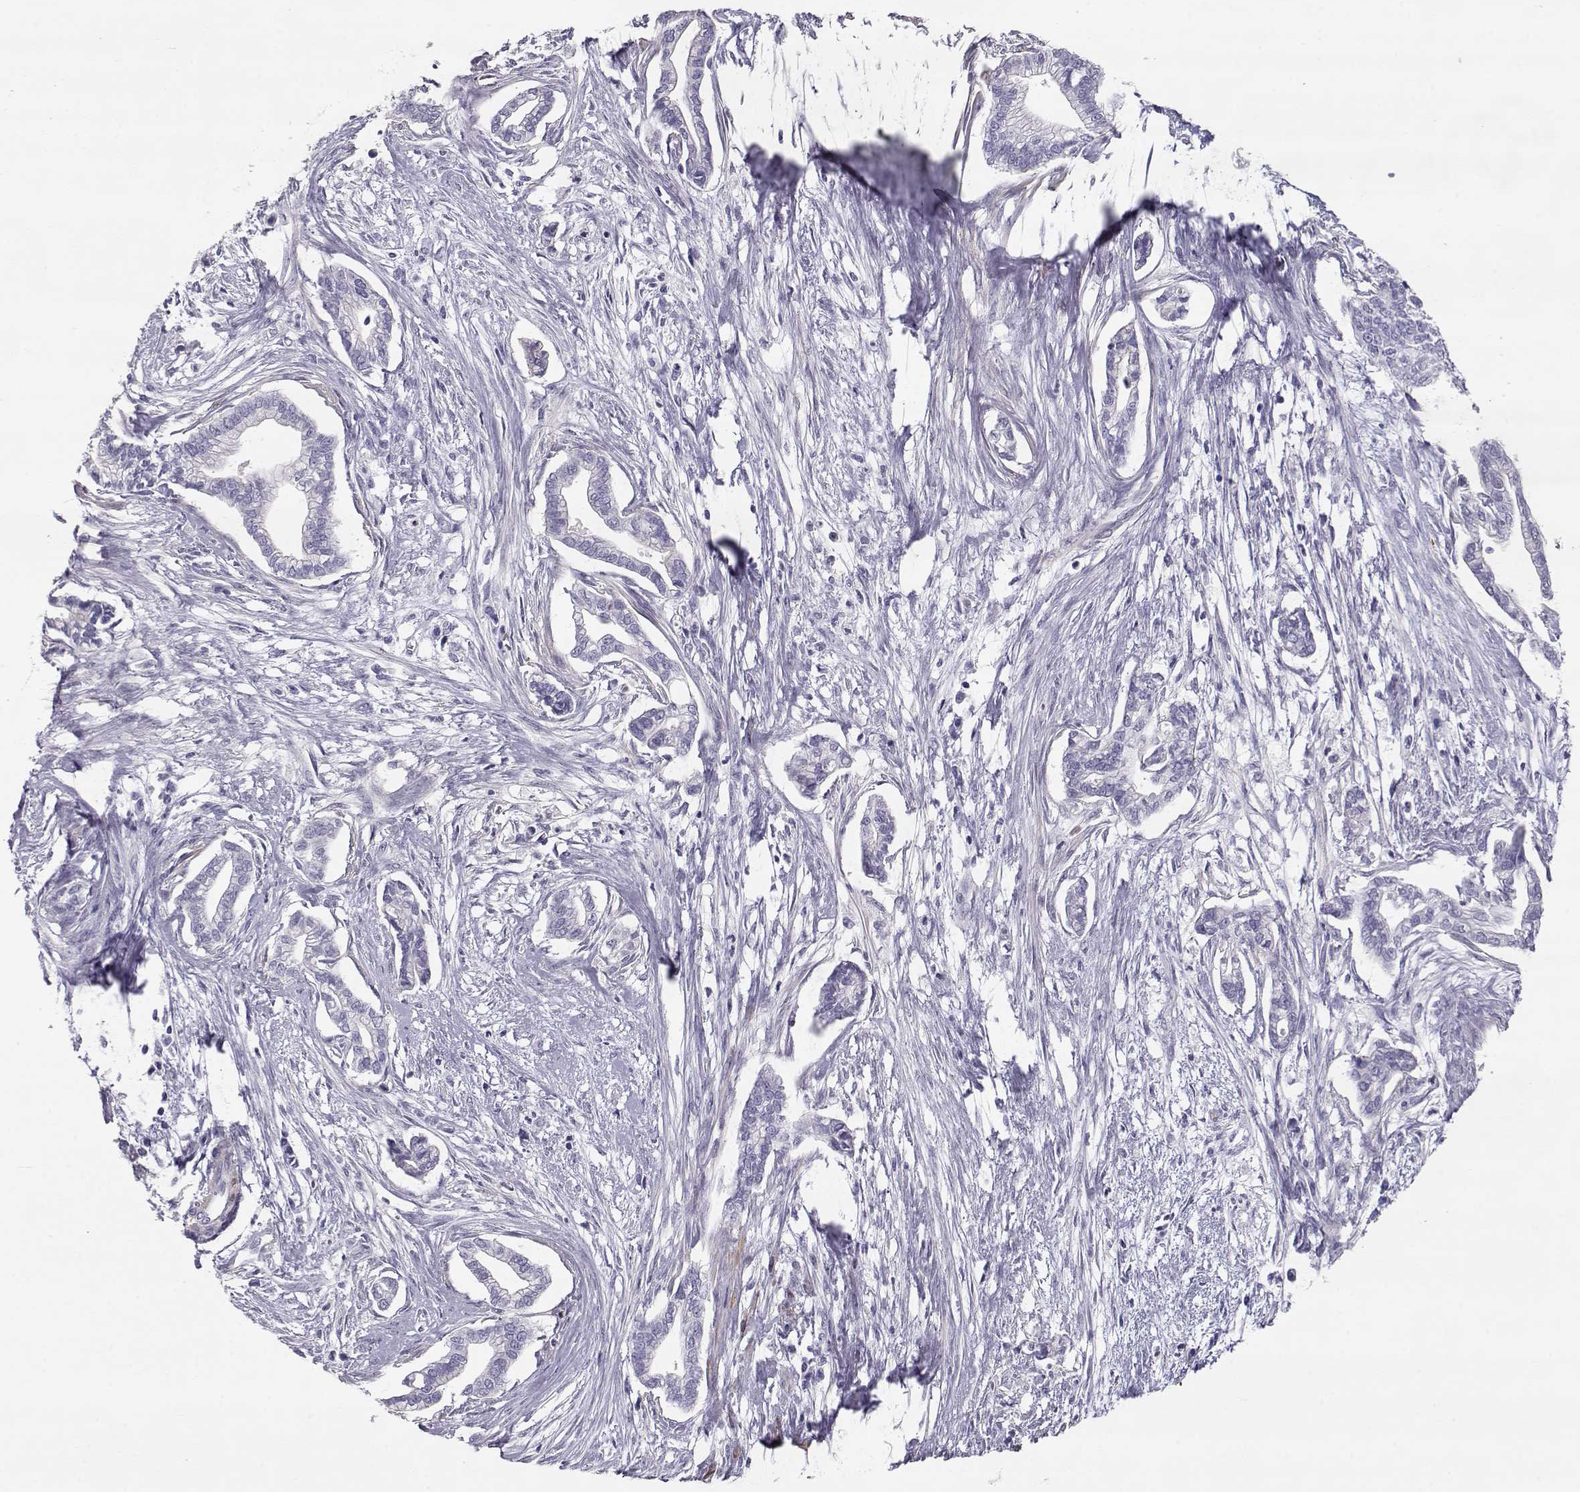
{"staining": {"intensity": "negative", "quantity": "none", "location": "none"}, "tissue": "cervical cancer", "cell_type": "Tumor cells", "image_type": "cancer", "snomed": [{"axis": "morphology", "description": "Adenocarcinoma, NOS"}, {"axis": "topography", "description": "Cervix"}], "caption": "This is an IHC image of cervical adenocarcinoma. There is no expression in tumor cells.", "gene": "SLITRK3", "patient": {"sex": "female", "age": 62}}